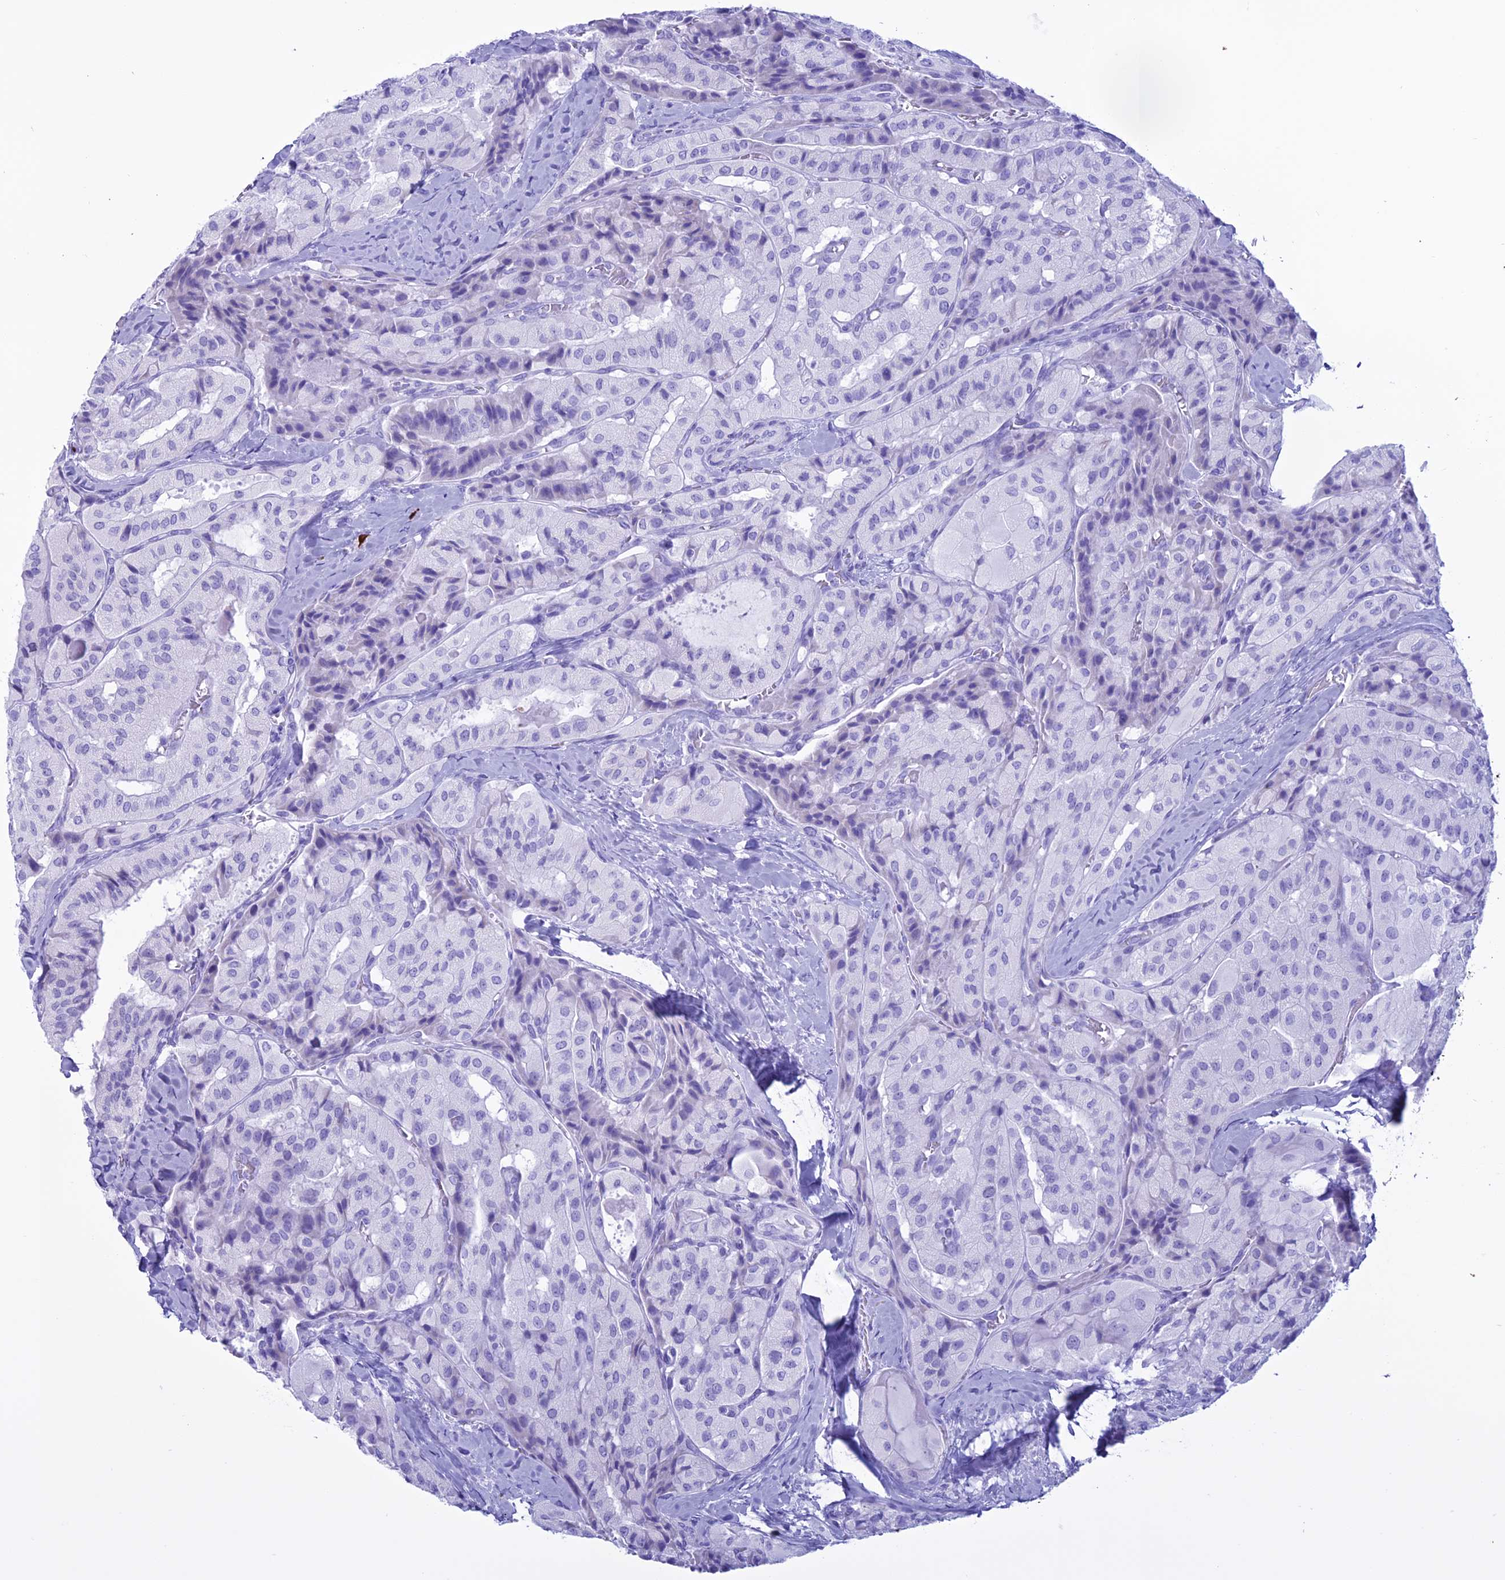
{"staining": {"intensity": "negative", "quantity": "none", "location": "none"}, "tissue": "thyroid cancer", "cell_type": "Tumor cells", "image_type": "cancer", "snomed": [{"axis": "morphology", "description": "Normal tissue, NOS"}, {"axis": "morphology", "description": "Papillary adenocarcinoma, NOS"}, {"axis": "topography", "description": "Thyroid gland"}], "caption": "A high-resolution image shows IHC staining of thyroid cancer (papillary adenocarcinoma), which shows no significant positivity in tumor cells. The staining is performed using DAB (3,3'-diaminobenzidine) brown chromogen with nuclei counter-stained in using hematoxylin.", "gene": "MZB1", "patient": {"sex": "female", "age": 59}}